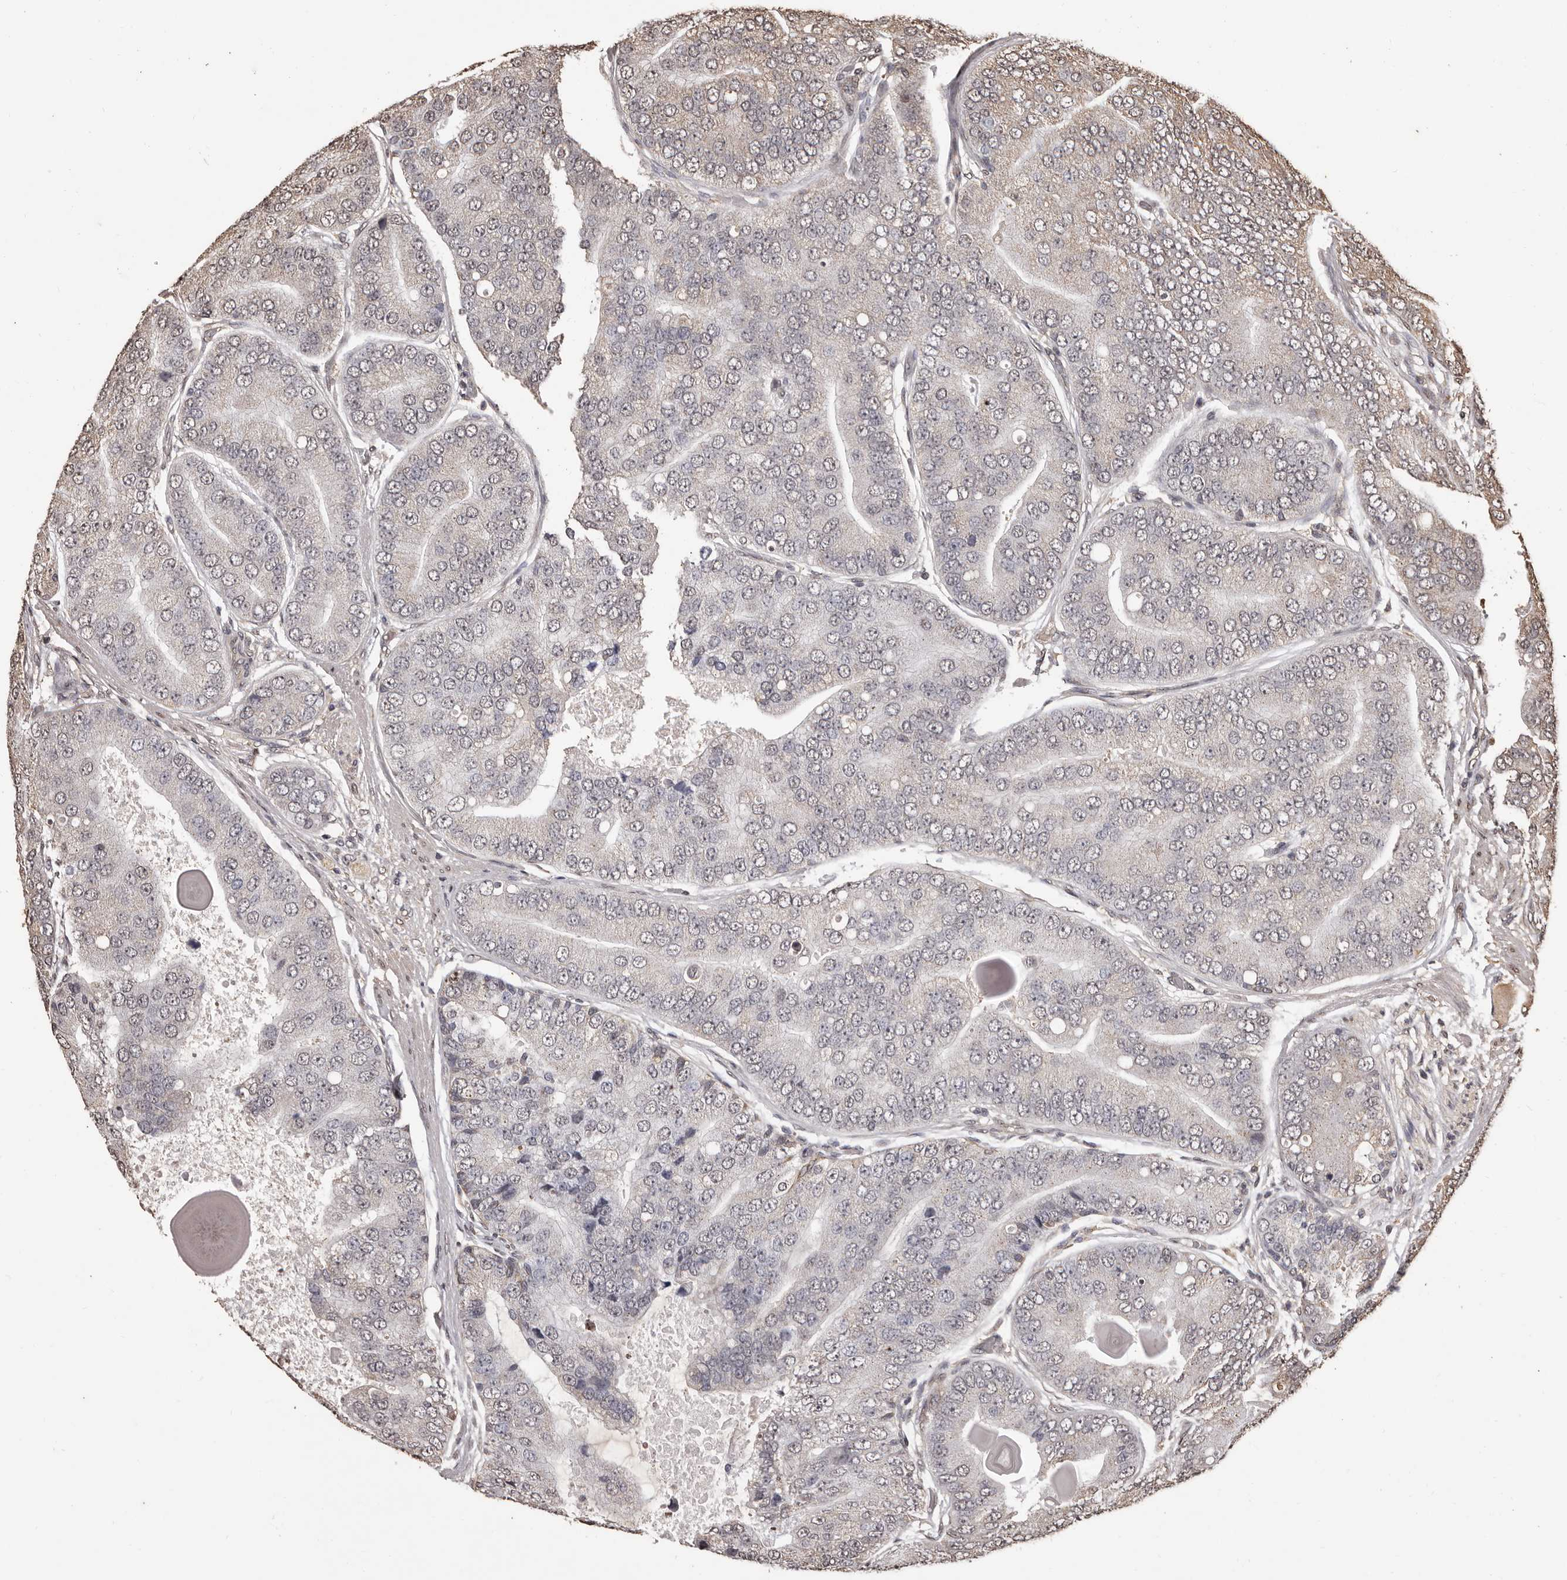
{"staining": {"intensity": "negative", "quantity": "none", "location": "none"}, "tissue": "prostate cancer", "cell_type": "Tumor cells", "image_type": "cancer", "snomed": [{"axis": "morphology", "description": "Adenocarcinoma, High grade"}, {"axis": "topography", "description": "Prostate"}], "caption": "DAB immunohistochemical staining of prostate high-grade adenocarcinoma shows no significant staining in tumor cells.", "gene": "NAV1", "patient": {"sex": "male", "age": 70}}